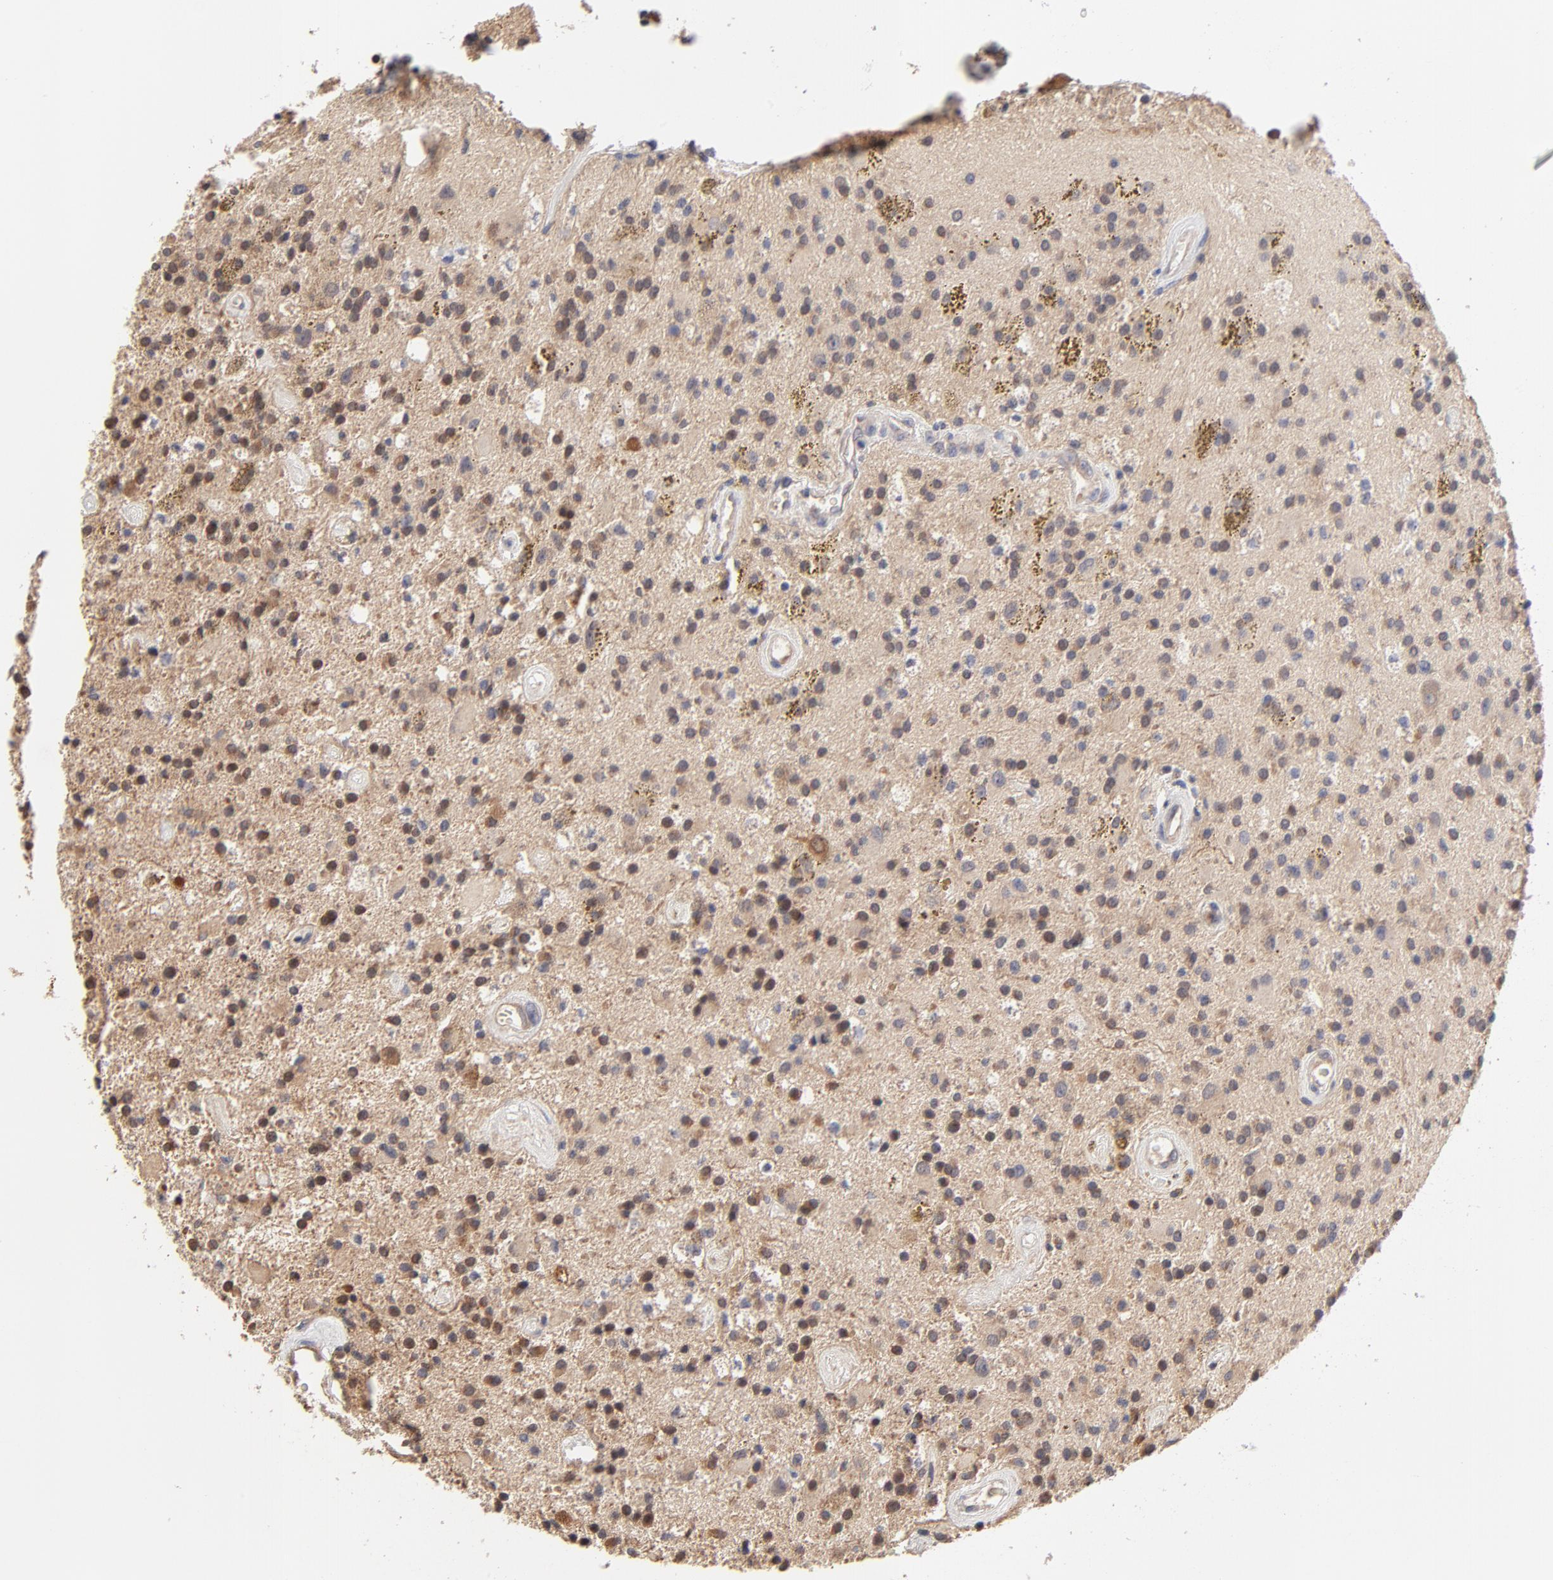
{"staining": {"intensity": "weak", "quantity": ">75%", "location": "cytoplasmic/membranous"}, "tissue": "glioma", "cell_type": "Tumor cells", "image_type": "cancer", "snomed": [{"axis": "morphology", "description": "Glioma, malignant, Low grade"}, {"axis": "topography", "description": "Brain"}], "caption": "Human glioma stained for a protein (brown) displays weak cytoplasmic/membranous positive staining in approximately >75% of tumor cells.", "gene": "PCMT1", "patient": {"sex": "male", "age": 58}}